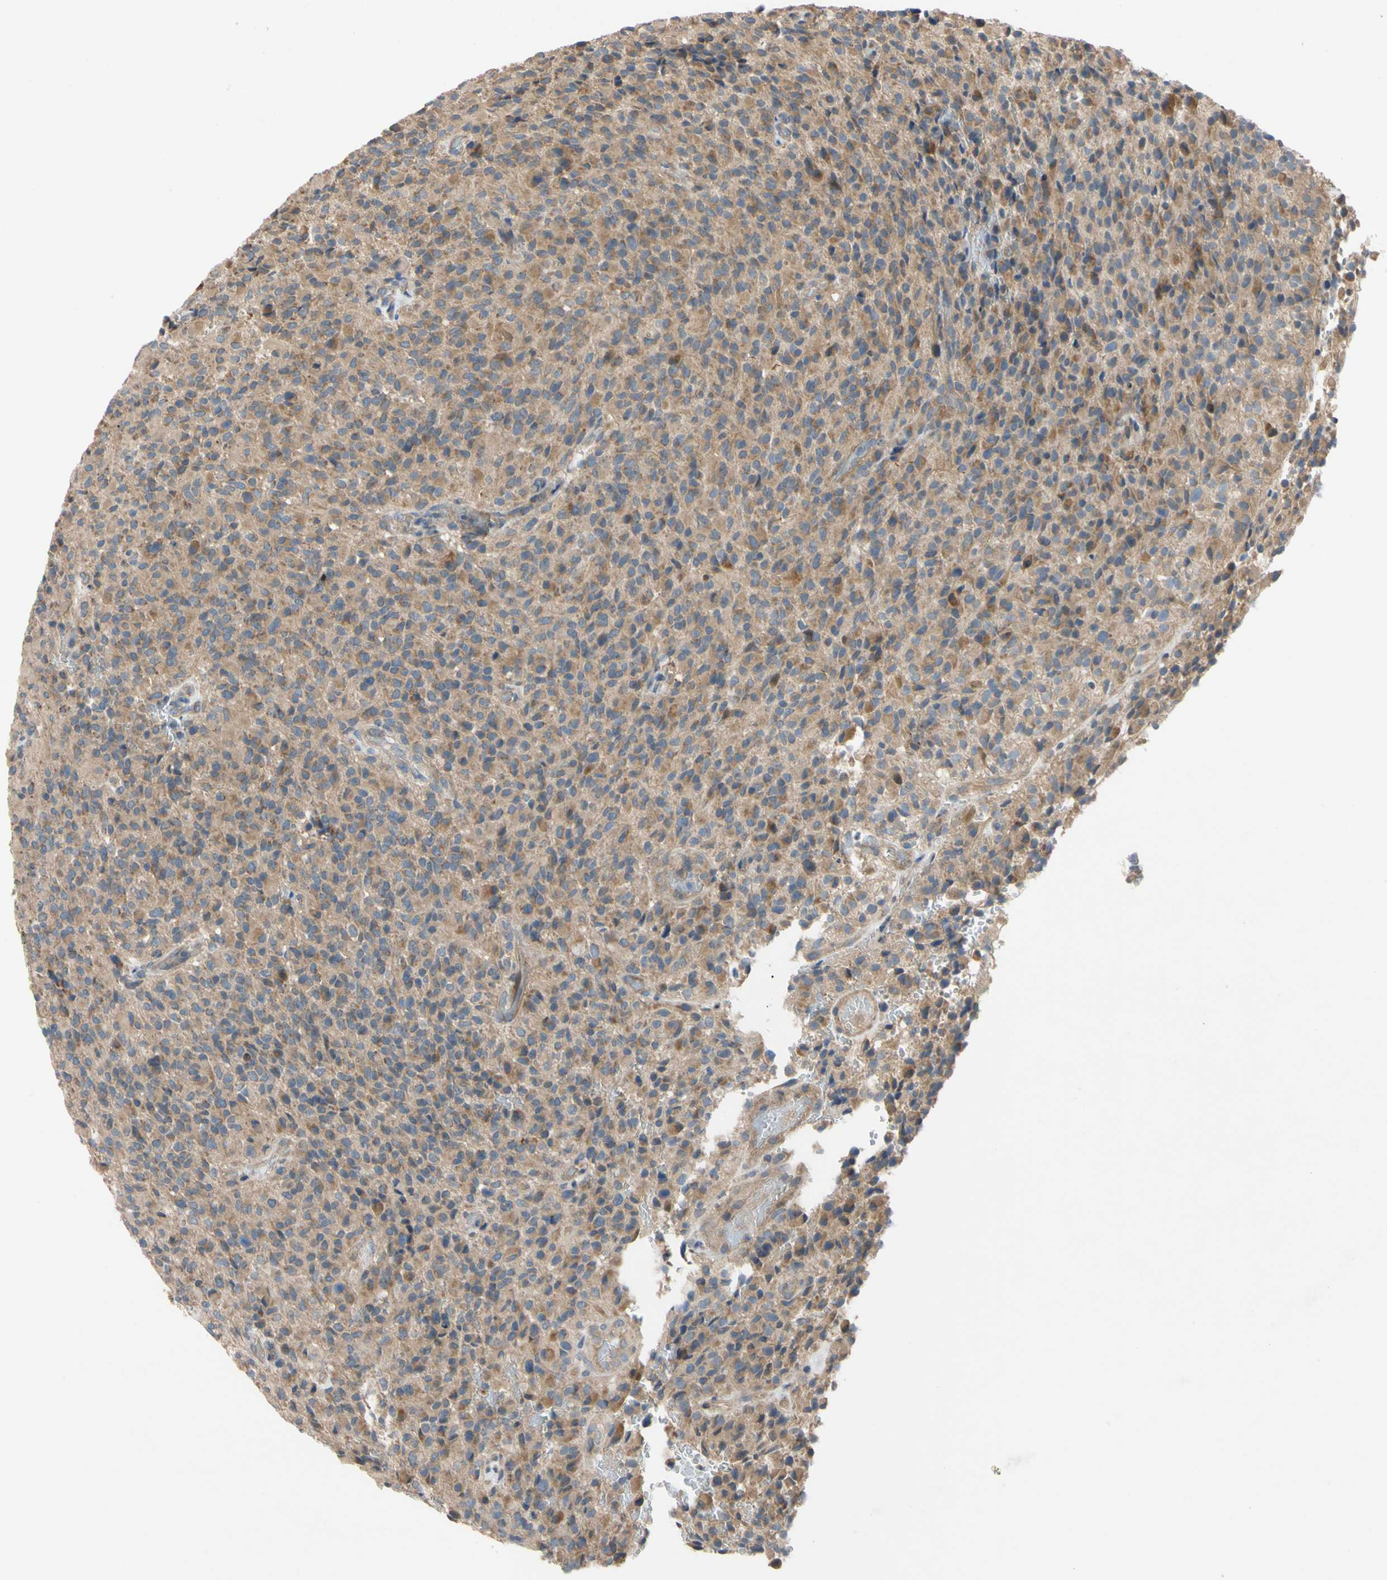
{"staining": {"intensity": "moderate", "quantity": ">75%", "location": "cytoplasmic/membranous"}, "tissue": "glioma", "cell_type": "Tumor cells", "image_type": "cancer", "snomed": [{"axis": "morphology", "description": "Glioma, malignant, High grade"}, {"axis": "topography", "description": "Brain"}], "caption": "IHC of human malignant glioma (high-grade) reveals medium levels of moderate cytoplasmic/membranous expression in about >75% of tumor cells. (DAB (3,3'-diaminobenzidine) = brown stain, brightfield microscopy at high magnification).", "gene": "MBTPS2", "patient": {"sex": "male", "age": 71}}